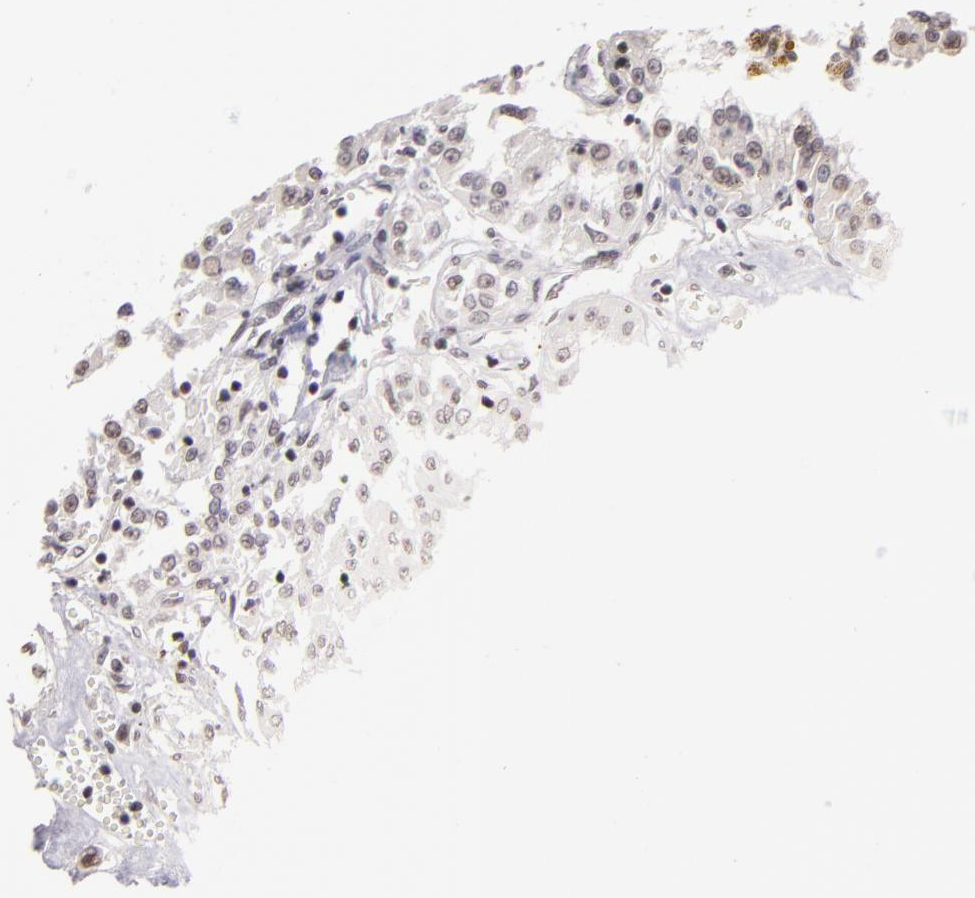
{"staining": {"intensity": "negative", "quantity": "none", "location": "none"}, "tissue": "renal cancer", "cell_type": "Tumor cells", "image_type": "cancer", "snomed": [{"axis": "morphology", "description": "Adenocarcinoma, NOS"}, {"axis": "topography", "description": "Kidney"}], "caption": "The image displays no staining of tumor cells in renal adenocarcinoma.", "gene": "INTS6", "patient": {"sex": "male", "age": 78}}